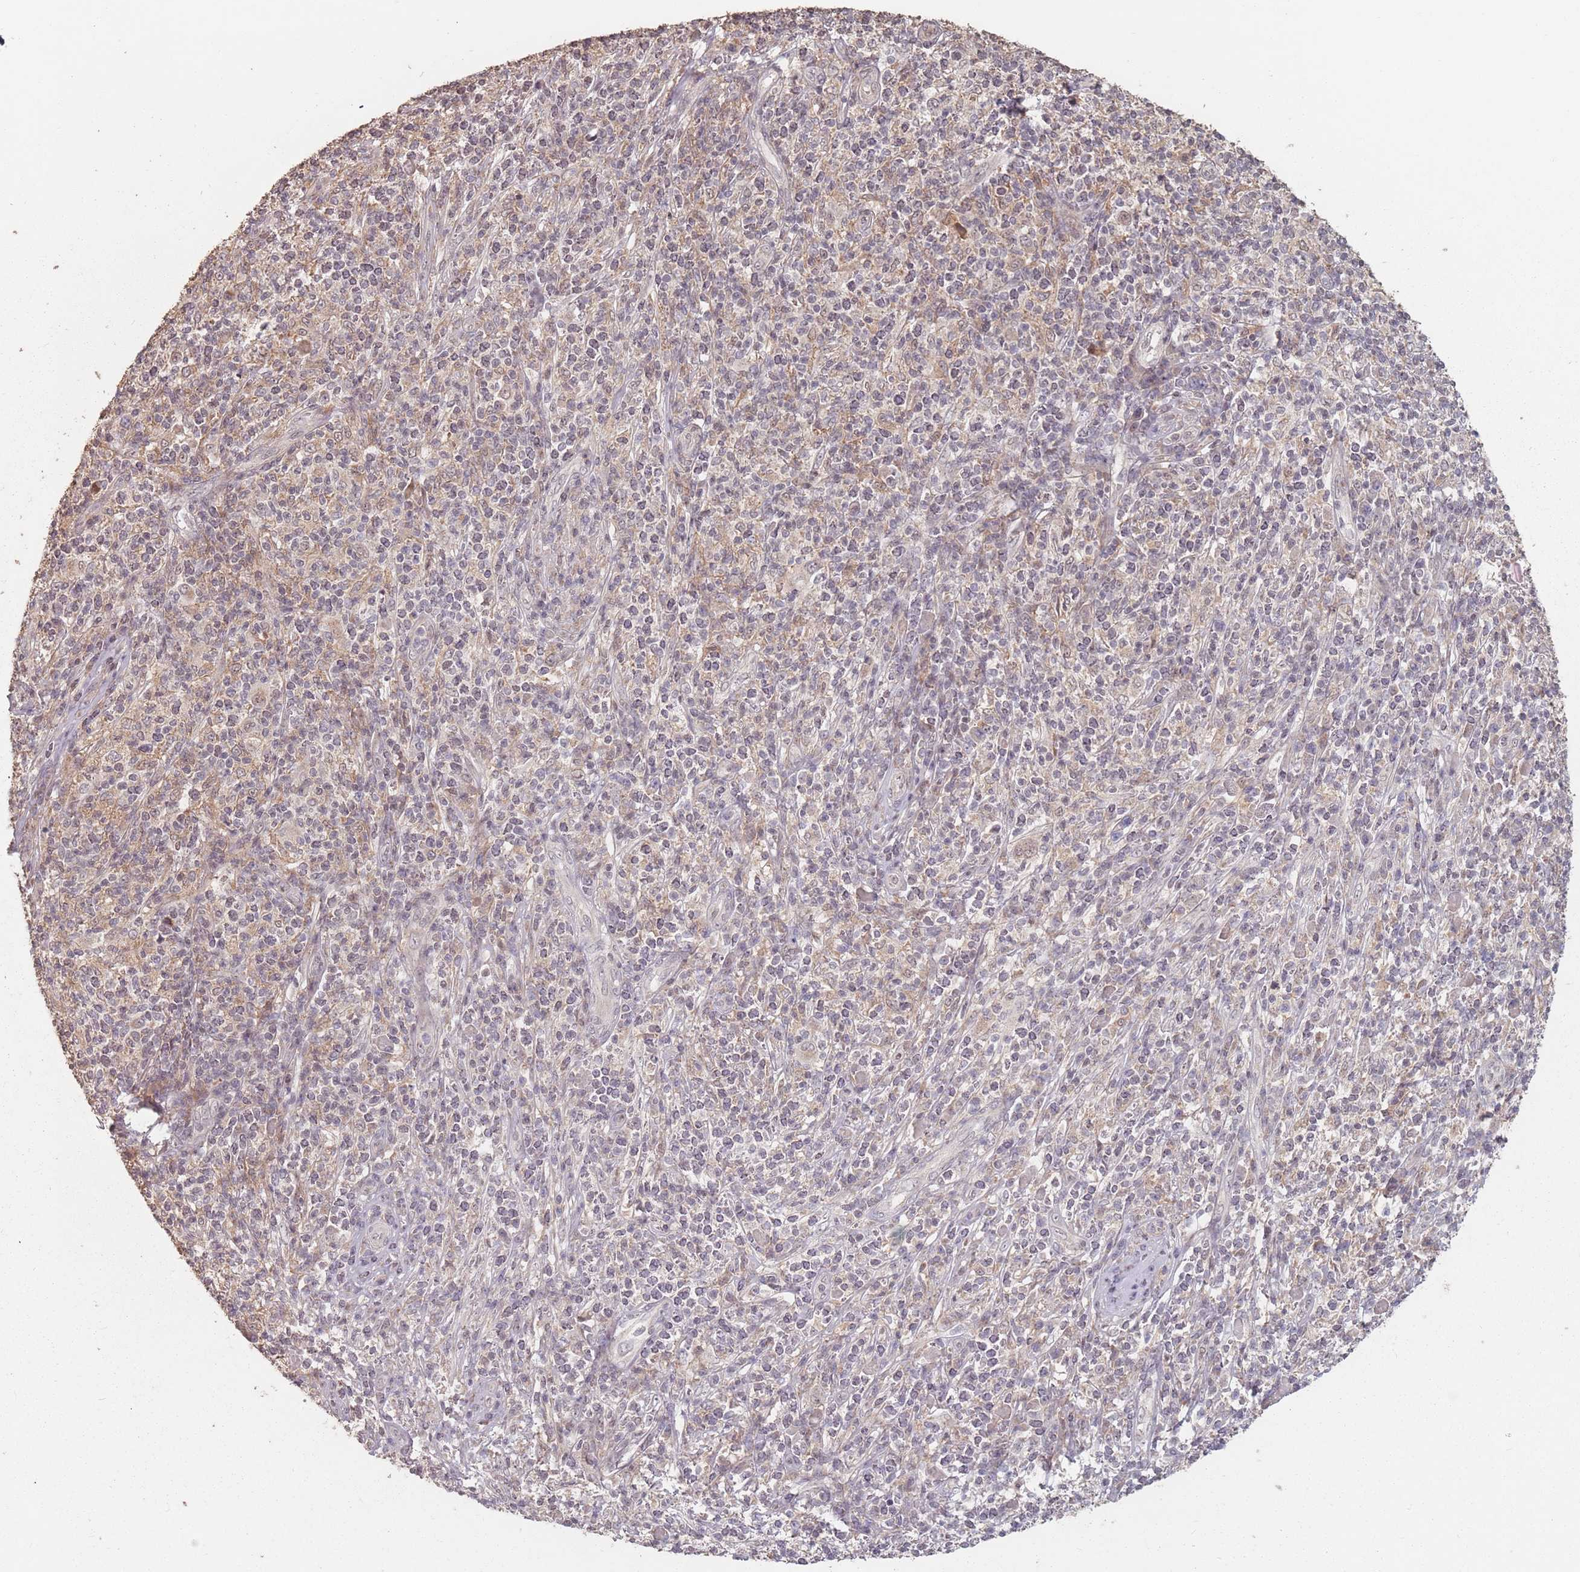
{"staining": {"intensity": "weak", "quantity": "25%-75%", "location": "cytoplasmic/membranous"}, "tissue": "melanoma", "cell_type": "Tumor cells", "image_type": "cancer", "snomed": [{"axis": "morphology", "description": "Malignant melanoma, NOS"}, {"axis": "topography", "description": "Skin"}], "caption": "The immunohistochemical stain shows weak cytoplasmic/membranous positivity in tumor cells of melanoma tissue.", "gene": "VPS52", "patient": {"sex": "male", "age": 66}}